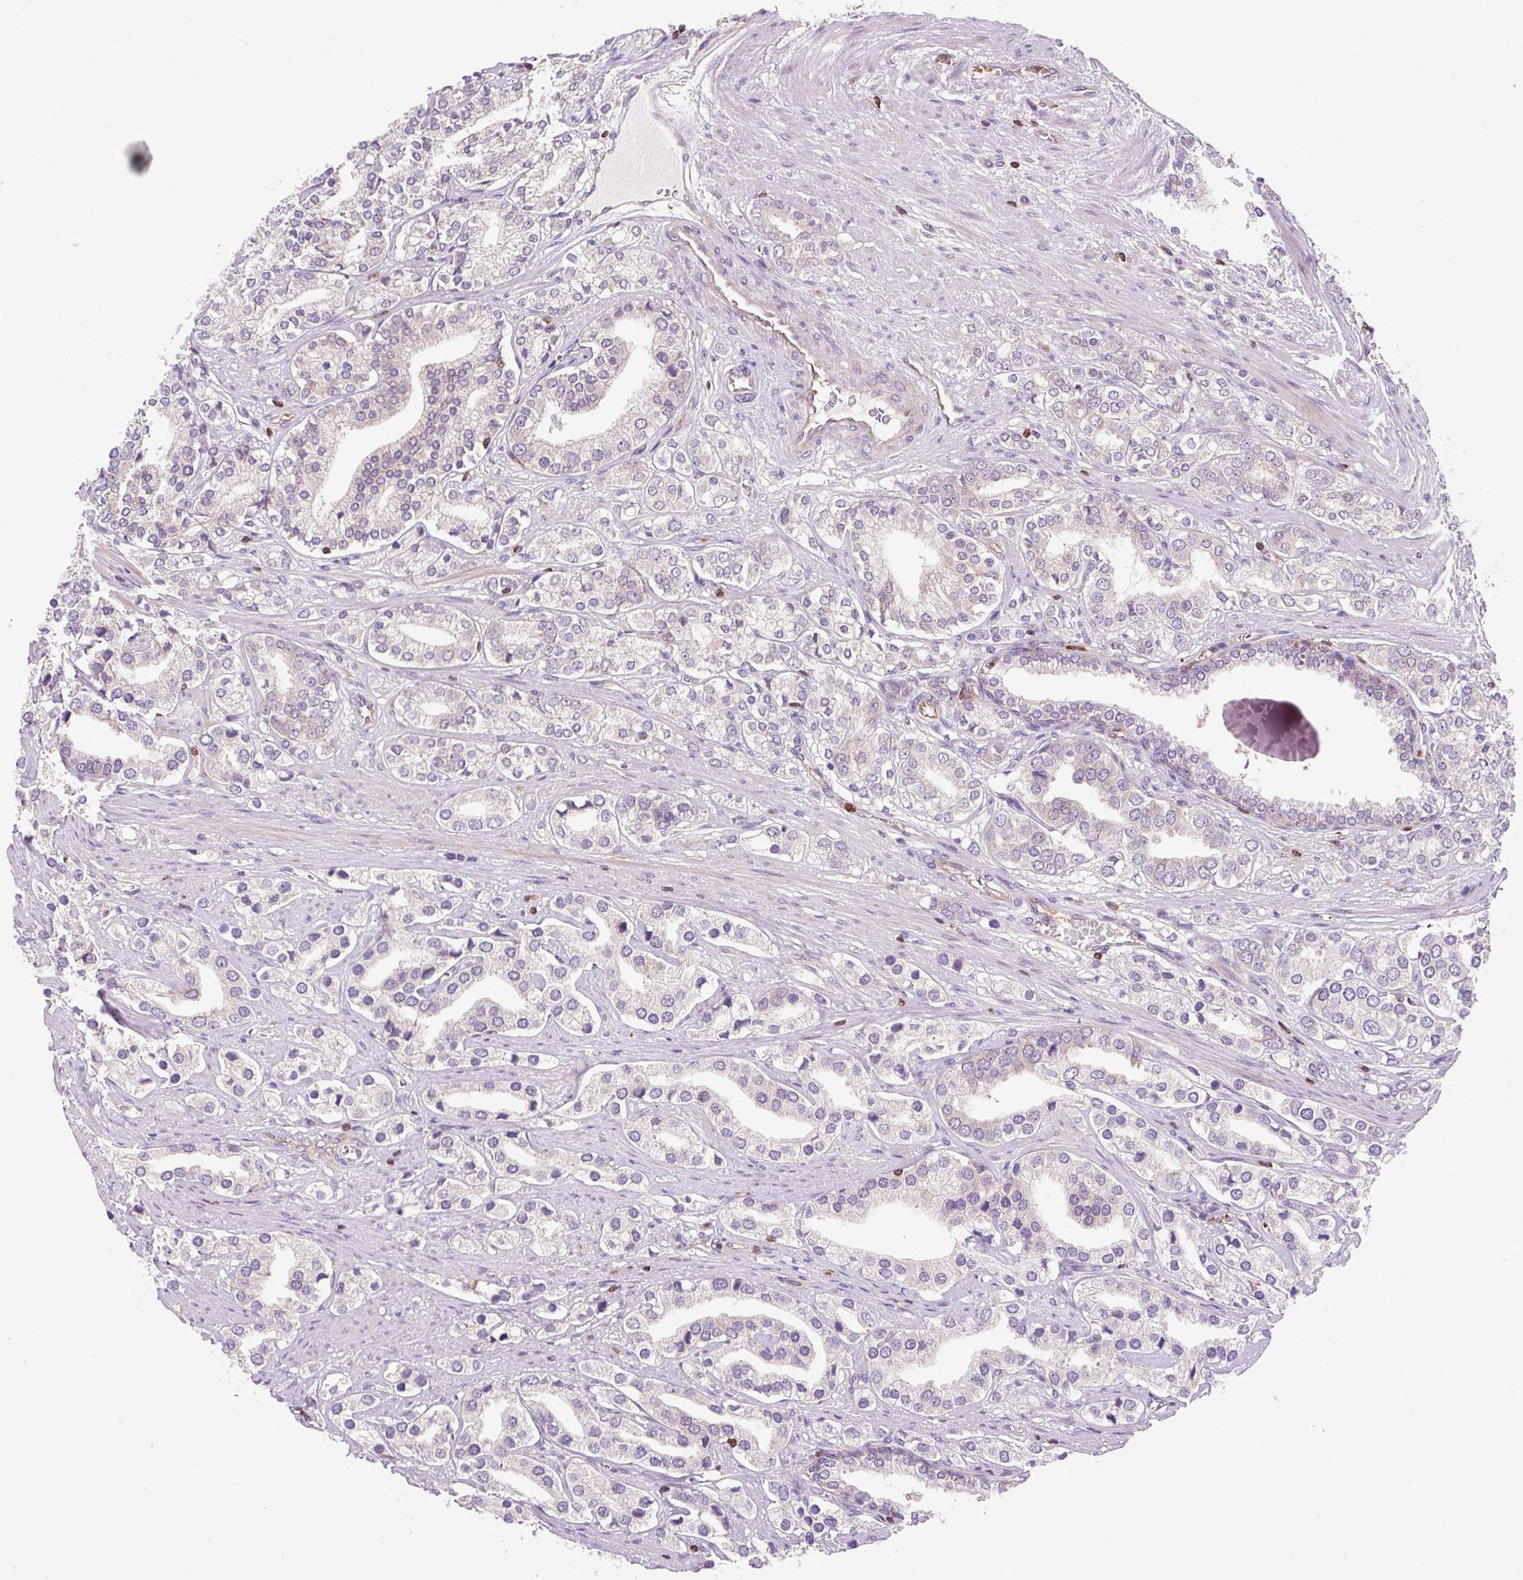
{"staining": {"intensity": "negative", "quantity": "none", "location": "none"}, "tissue": "prostate cancer", "cell_type": "Tumor cells", "image_type": "cancer", "snomed": [{"axis": "morphology", "description": "Adenocarcinoma, High grade"}, {"axis": "topography", "description": "Prostate"}], "caption": "An image of prostate cancer (adenocarcinoma (high-grade)) stained for a protein exhibits no brown staining in tumor cells. The staining was performed using DAB to visualize the protein expression in brown, while the nuclei were stained in blue with hematoxylin (Magnification: 20x).", "gene": "CISD3", "patient": {"sex": "male", "age": 58}}